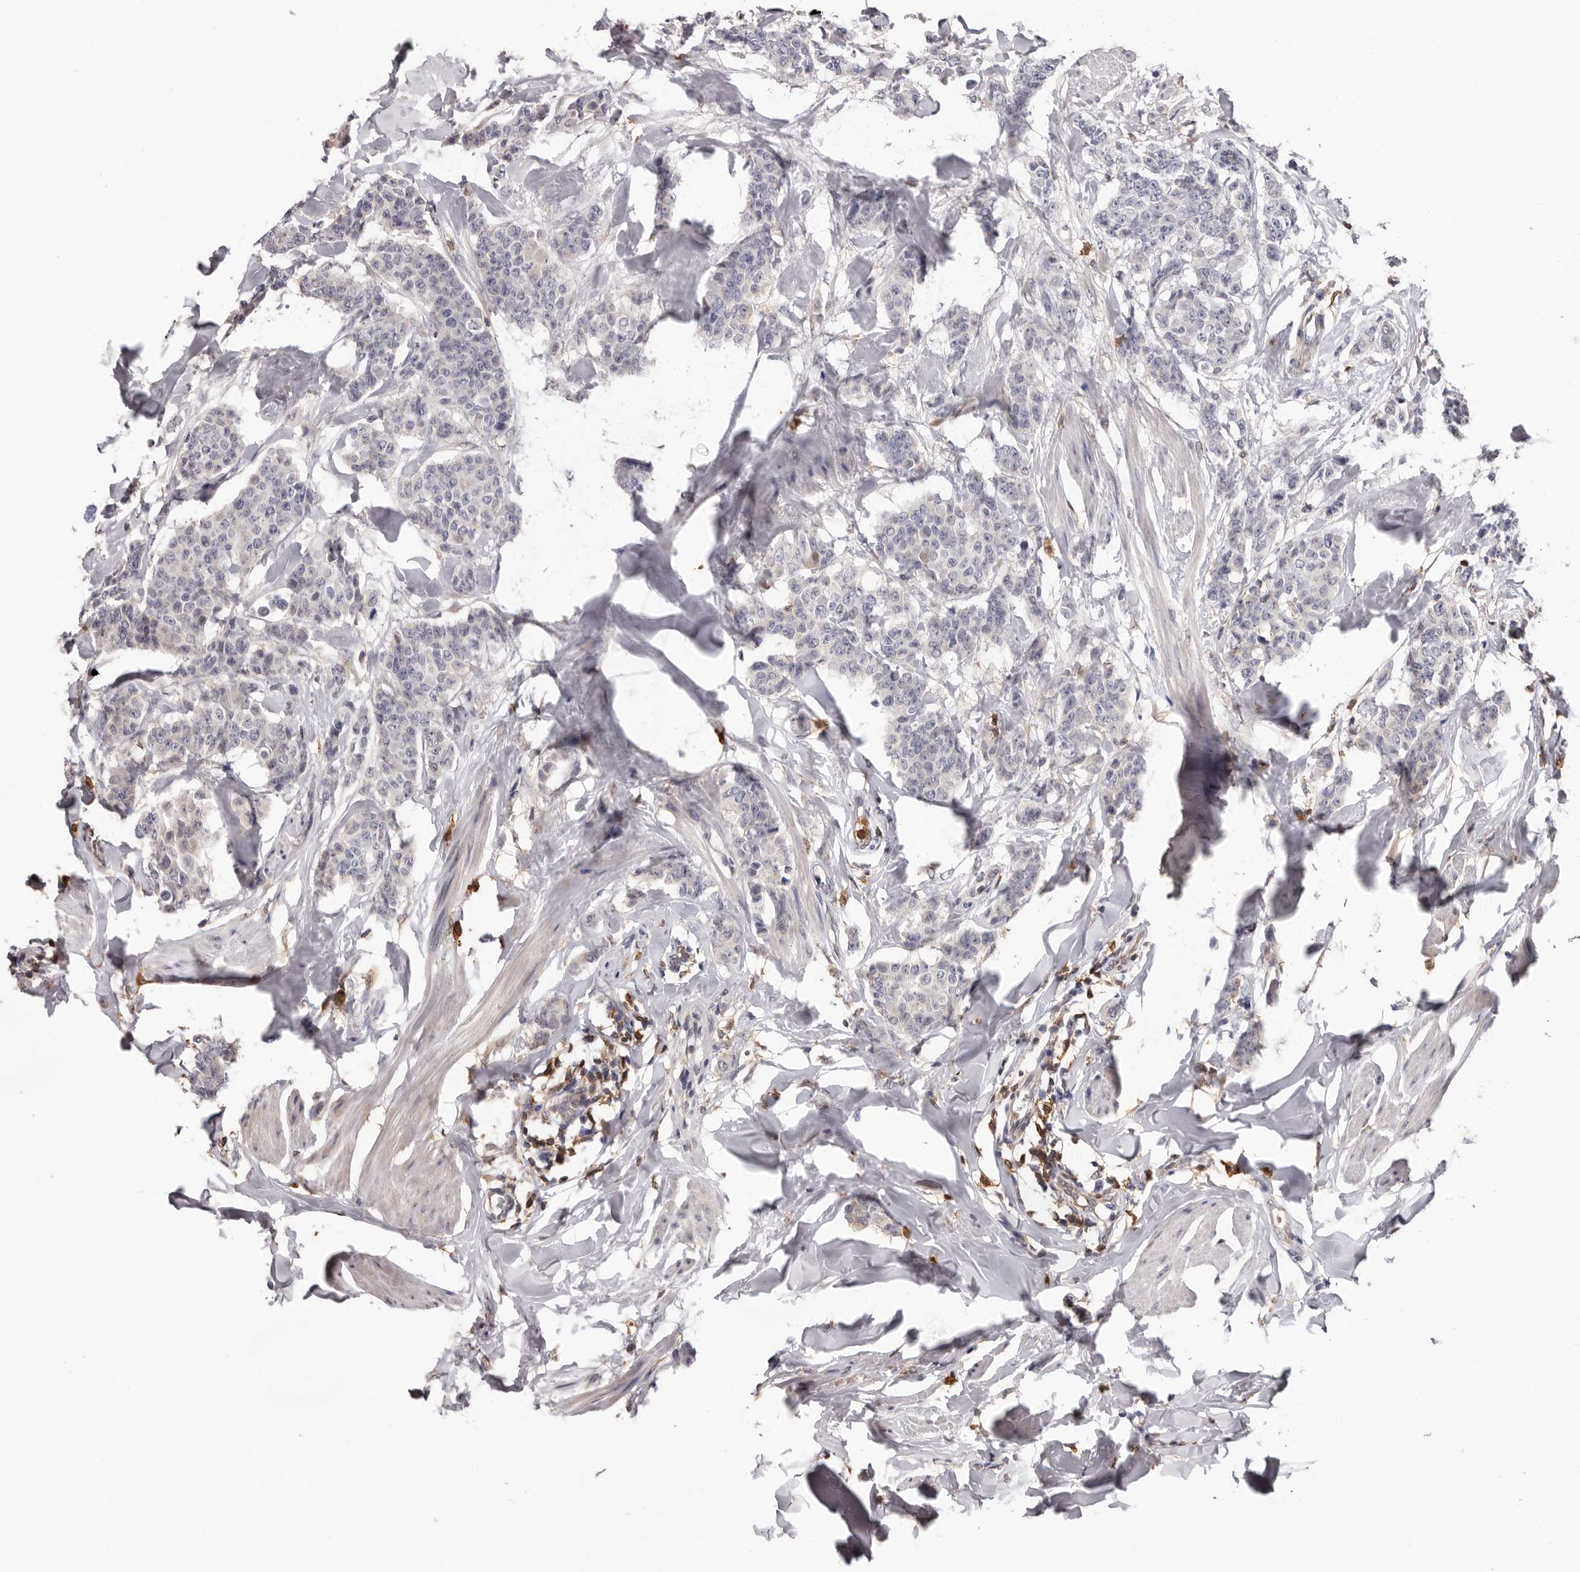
{"staining": {"intensity": "negative", "quantity": "none", "location": "none"}, "tissue": "breast cancer", "cell_type": "Tumor cells", "image_type": "cancer", "snomed": [{"axis": "morphology", "description": "Duct carcinoma"}, {"axis": "topography", "description": "Breast"}], "caption": "A histopathology image of human breast cancer is negative for staining in tumor cells. Brightfield microscopy of immunohistochemistry stained with DAB (3,3'-diaminobenzidine) (brown) and hematoxylin (blue), captured at high magnification.", "gene": "PRR12", "patient": {"sex": "female", "age": 40}}